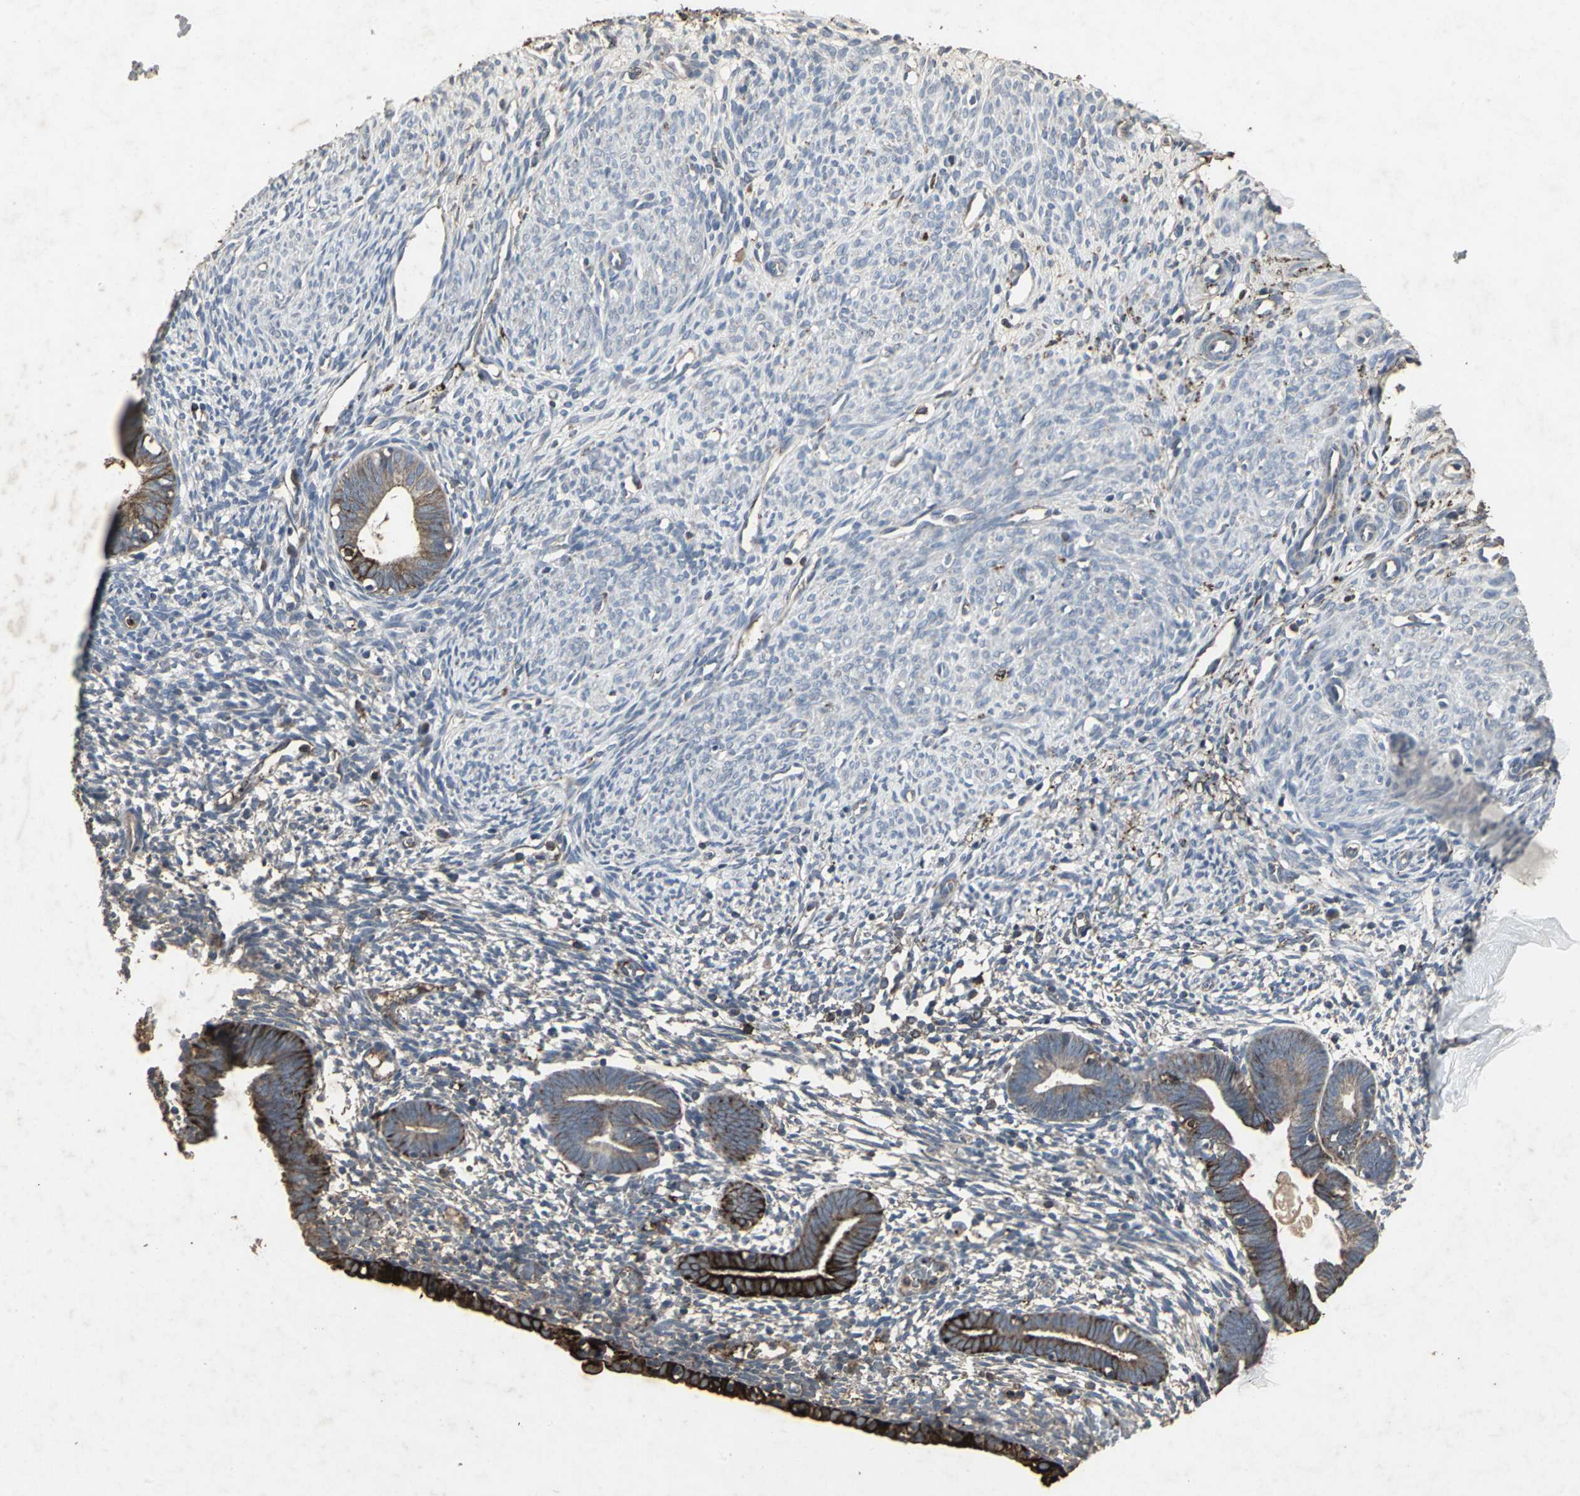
{"staining": {"intensity": "negative", "quantity": "none", "location": "none"}, "tissue": "endometrium", "cell_type": "Cells in endometrial stroma", "image_type": "normal", "snomed": [{"axis": "morphology", "description": "Normal tissue, NOS"}, {"axis": "morphology", "description": "Atrophy, NOS"}, {"axis": "topography", "description": "Uterus"}, {"axis": "topography", "description": "Endometrium"}], "caption": "Histopathology image shows no protein staining in cells in endometrial stroma of unremarkable endometrium. (Immunohistochemistry, brightfield microscopy, high magnification).", "gene": "CCR9", "patient": {"sex": "female", "age": 68}}